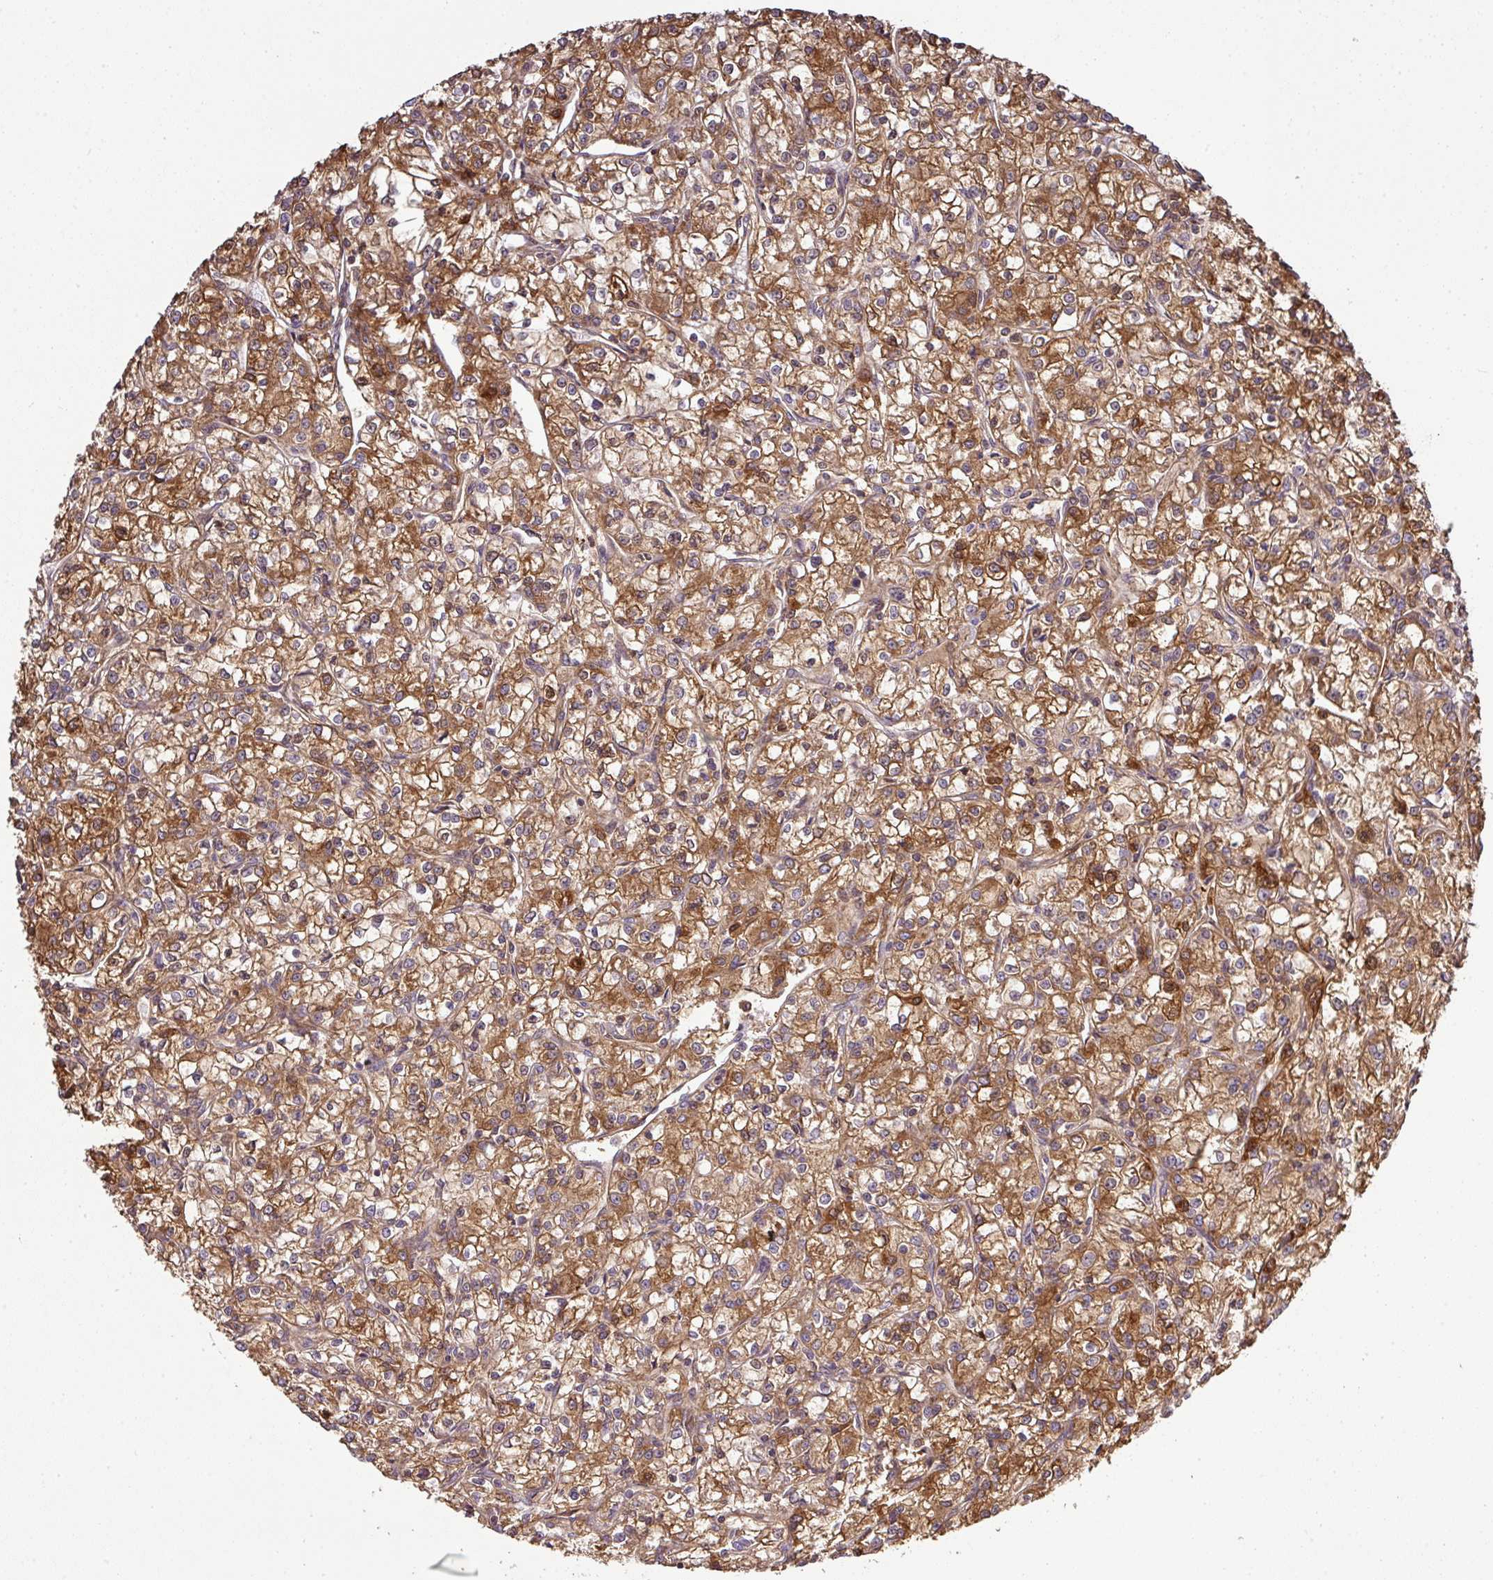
{"staining": {"intensity": "moderate", "quantity": ">75%", "location": "cytoplasmic/membranous"}, "tissue": "renal cancer", "cell_type": "Tumor cells", "image_type": "cancer", "snomed": [{"axis": "morphology", "description": "Adenocarcinoma, NOS"}, {"axis": "topography", "description": "Kidney"}], "caption": "High-magnification brightfield microscopy of renal adenocarcinoma stained with DAB (3,3'-diaminobenzidine) (brown) and counterstained with hematoxylin (blue). tumor cells exhibit moderate cytoplasmic/membranous staining is seen in about>75% of cells.", "gene": "TMEM107", "patient": {"sex": "female", "age": 59}}